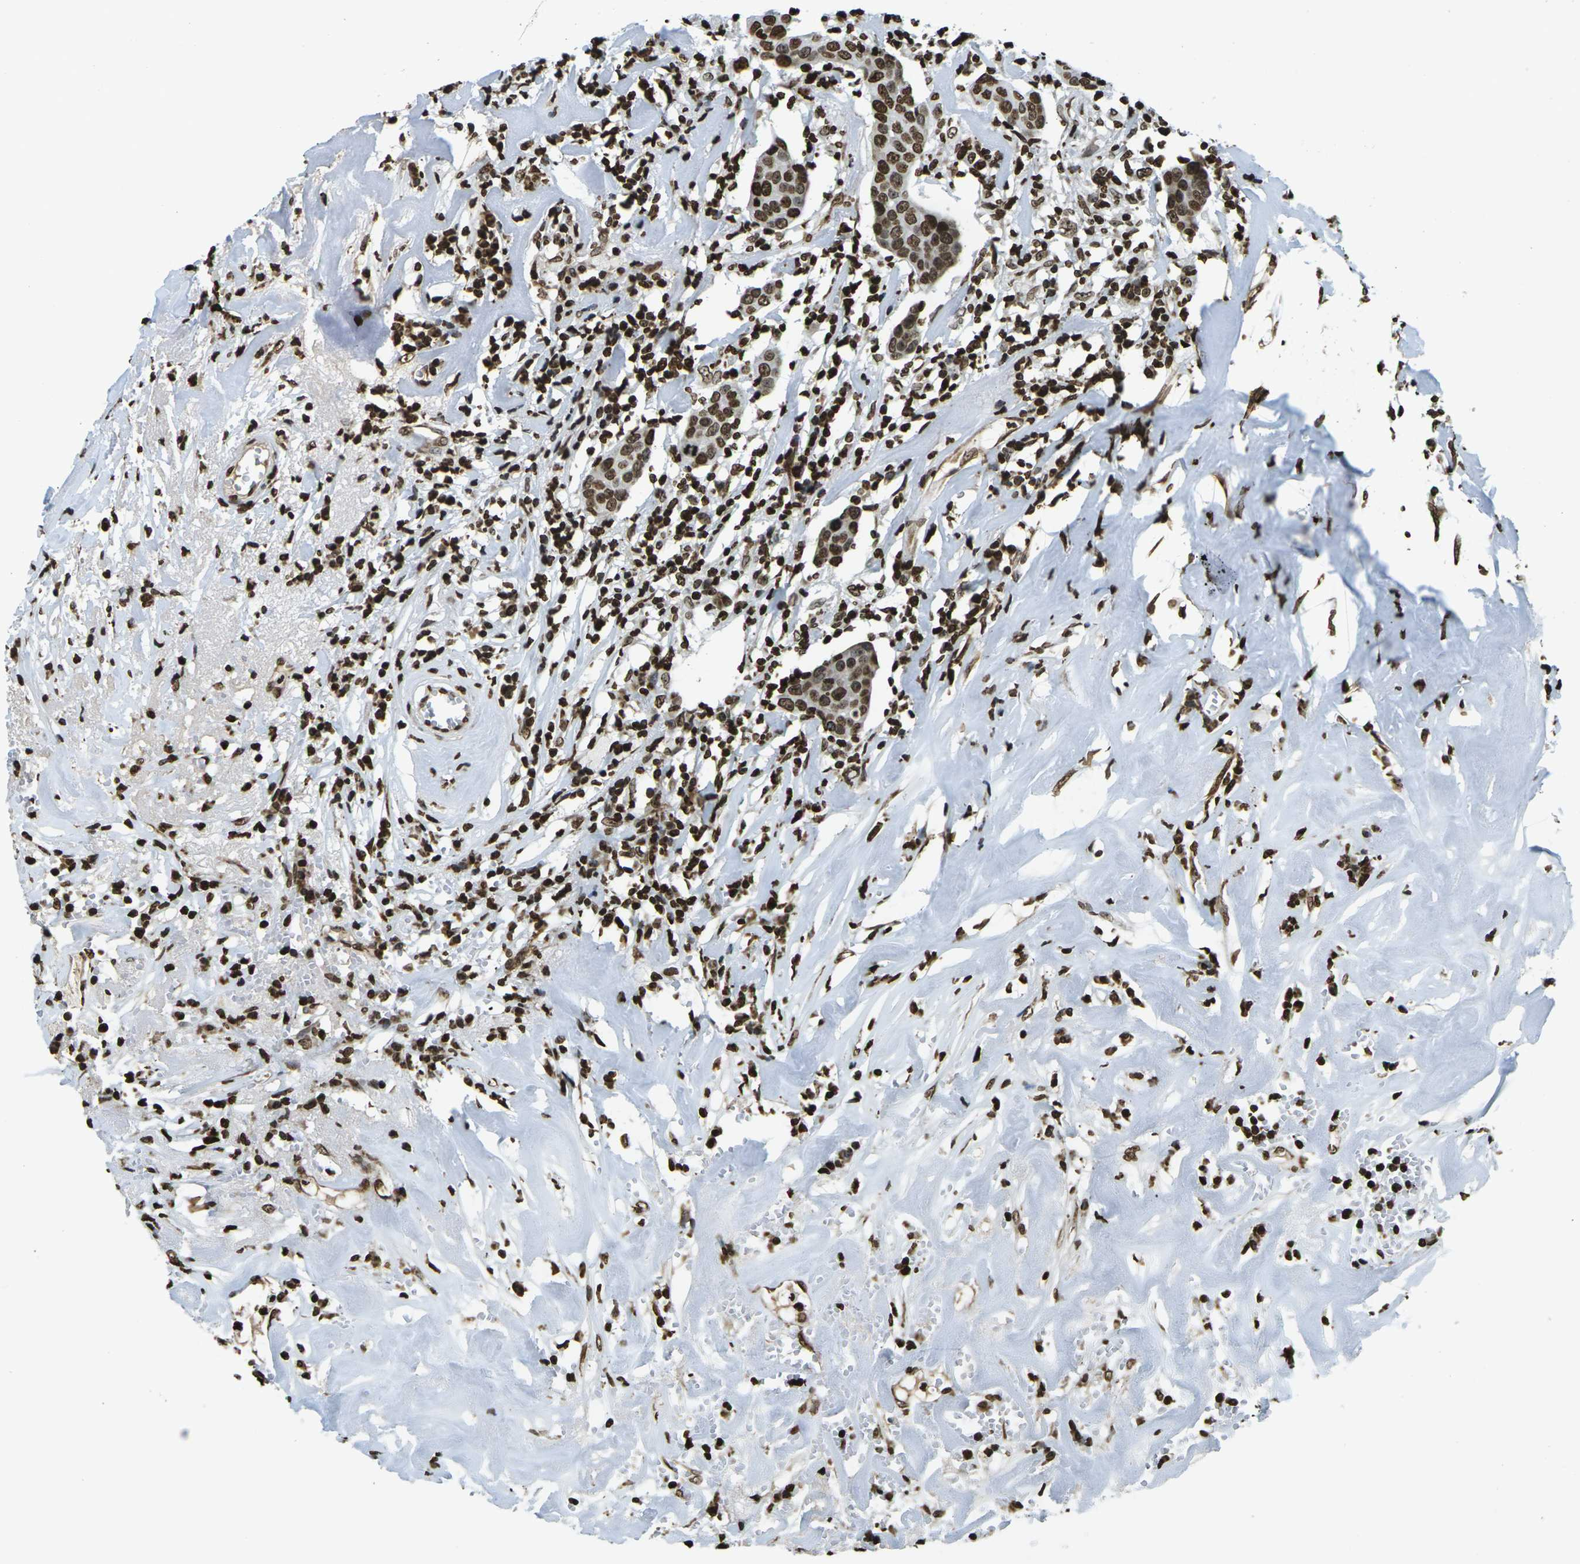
{"staining": {"intensity": "strong", "quantity": ">75%", "location": "nuclear"}, "tissue": "head and neck cancer", "cell_type": "Tumor cells", "image_type": "cancer", "snomed": [{"axis": "morphology", "description": "Adenocarcinoma, NOS"}, {"axis": "topography", "description": "Salivary gland"}, {"axis": "topography", "description": "Head-Neck"}], "caption": "Strong nuclear positivity for a protein is appreciated in about >75% of tumor cells of adenocarcinoma (head and neck) using IHC.", "gene": "H1-2", "patient": {"sex": "female", "age": 65}}